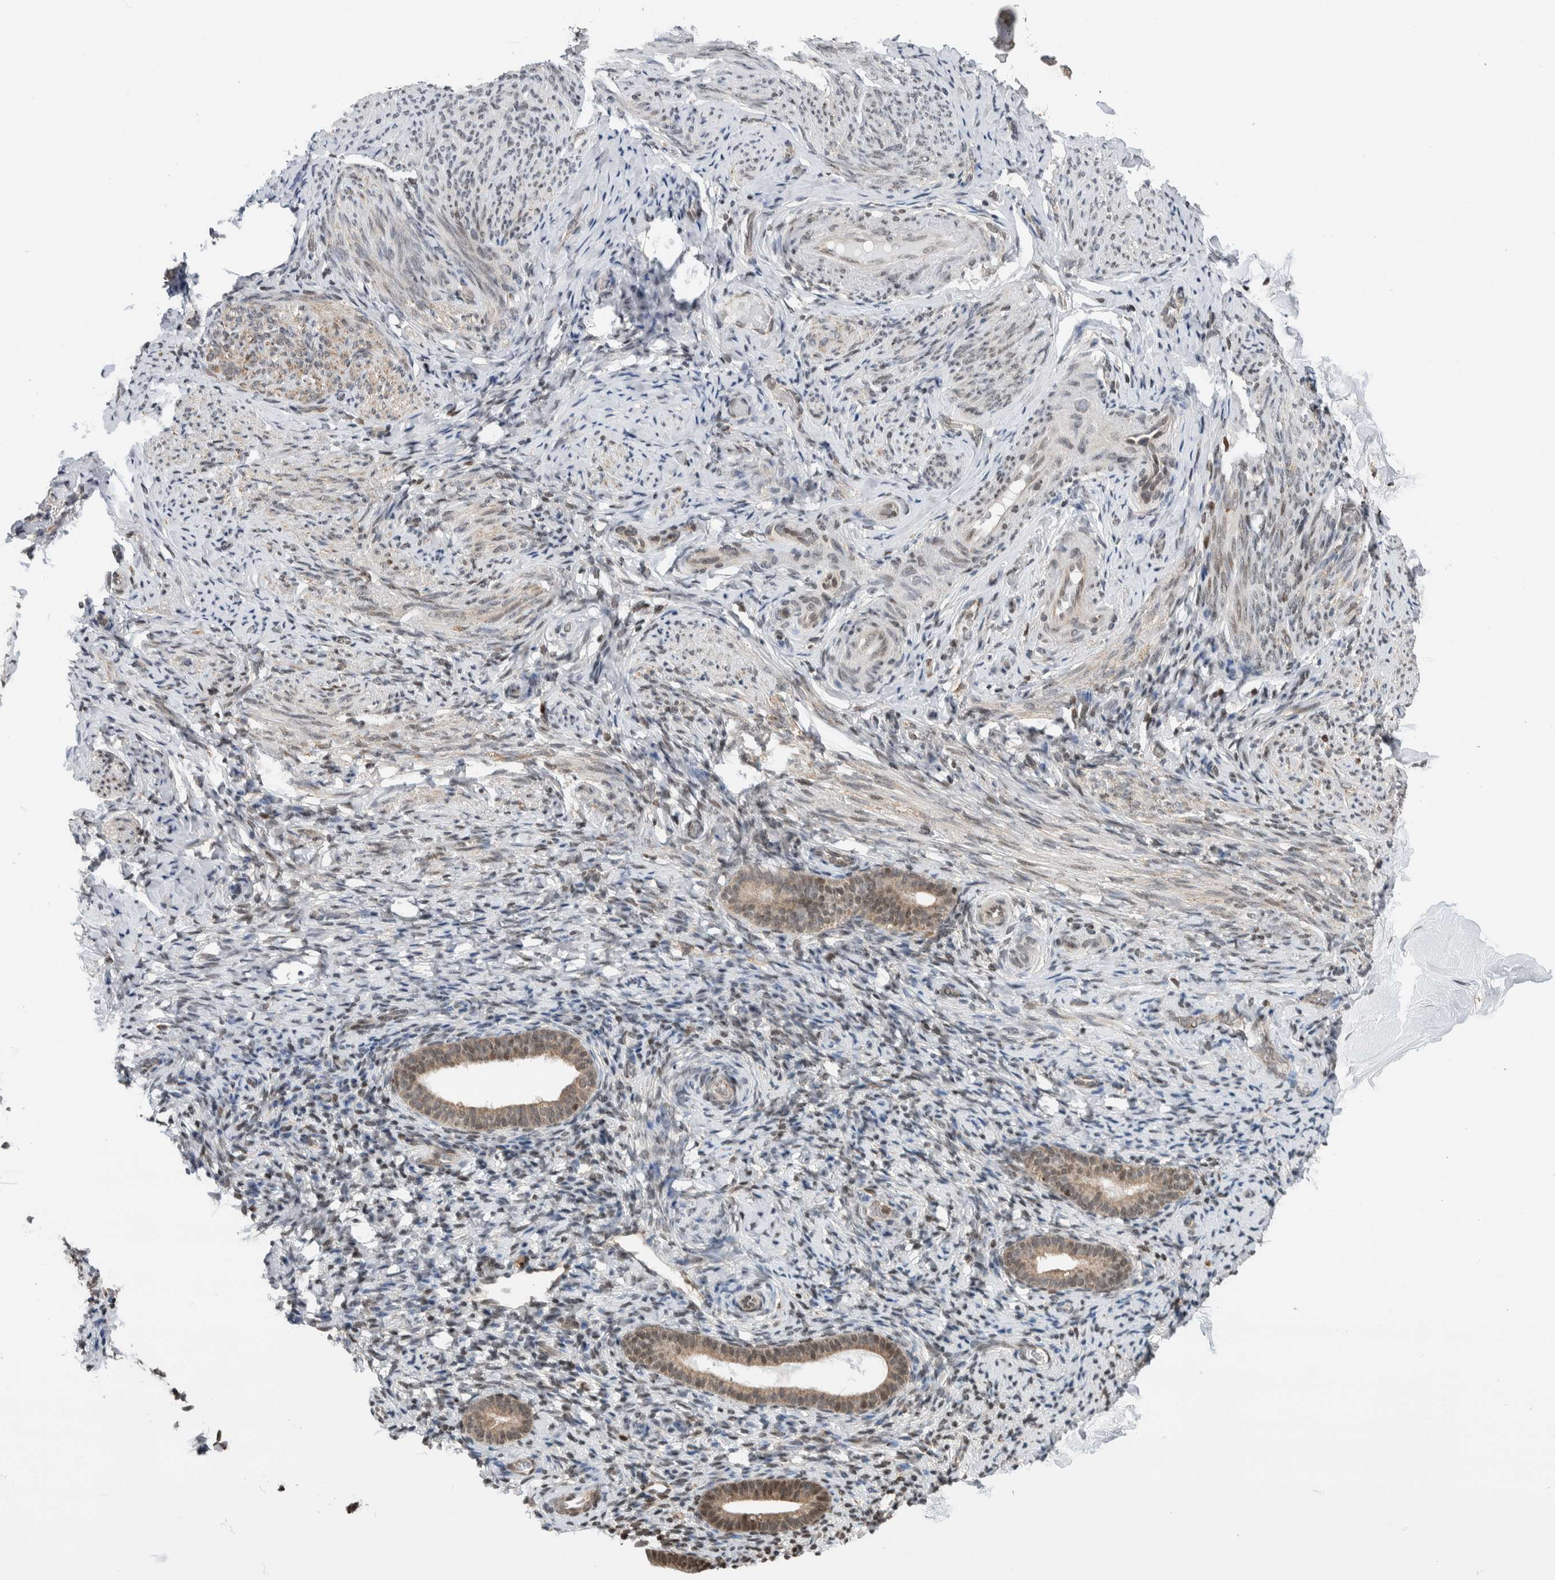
{"staining": {"intensity": "moderate", "quantity": "<25%", "location": "nuclear"}, "tissue": "endometrium", "cell_type": "Cells in endometrial stroma", "image_type": "normal", "snomed": [{"axis": "morphology", "description": "Normal tissue, NOS"}, {"axis": "topography", "description": "Endometrium"}], "caption": "Immunohistochemistry histopathology image of unremarkable endometrium: endometrium stained using immunohistochemistry (IHC) displays low levels of moderate protein expression localized specifically in the nuclear of cells in endometrial stroma, appearing as a nuclear brown color.", "gene": "NPLOC4", "patient": {"sex": "female", "age": 51}}